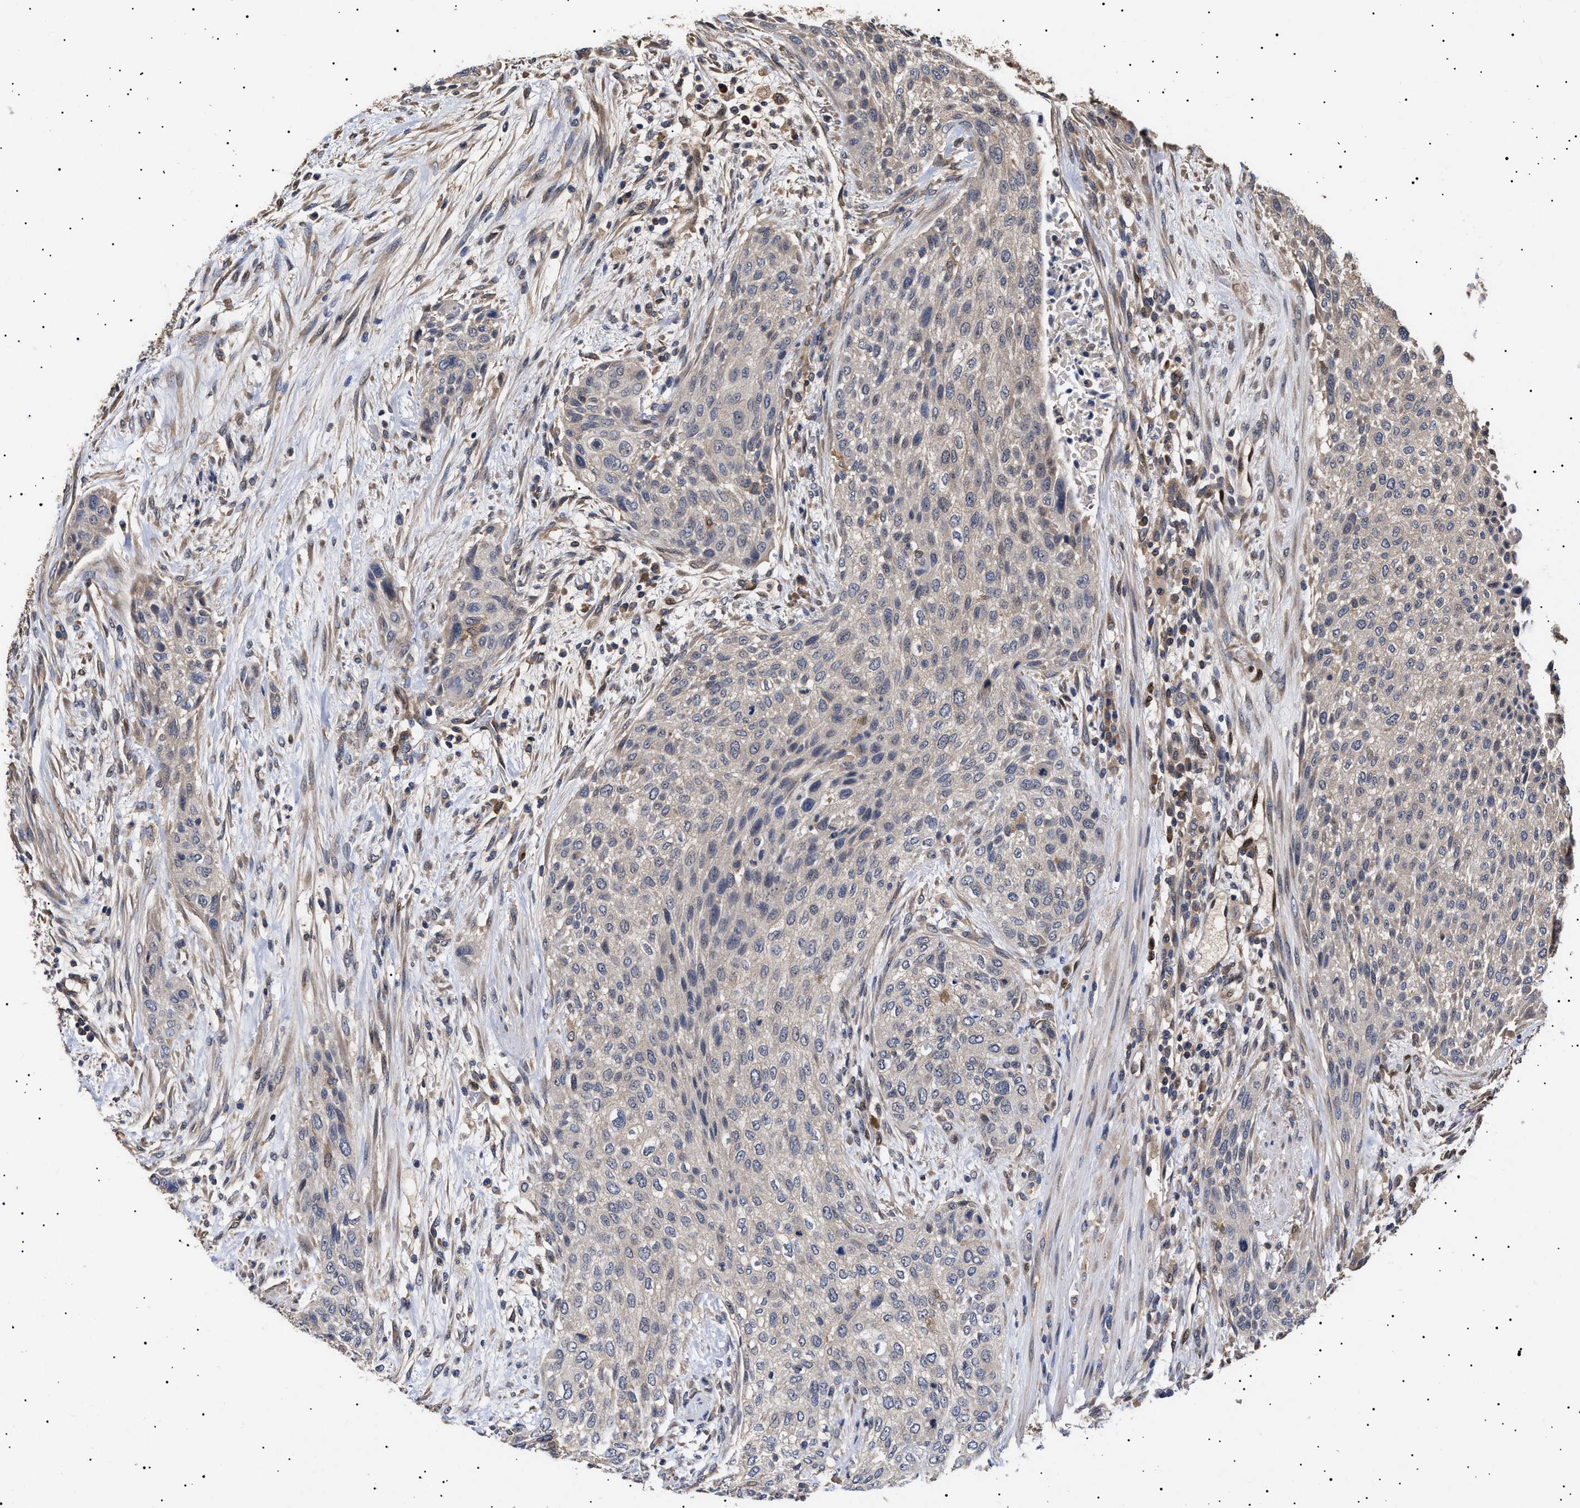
{"staining": {"intensity": "negative", "quantity": "none", "location": "none"}, "tissue": "urothelial cancer", "cell_type": "Tumor cells", "image_type": "cancer", "snomed": [{"axis": "morphology", "description": "Urothelial carcinoma, Low grade"}, {"axis": "morphology", "description": "Urothelial carcinoma, High grade"}, {"axis": "topography", "description": "Urinary bladder"}], "caption": "A histopathology image of human urothelial carcinoma (high-grade) is negative for staining in tumor cells. (DAB immunohistochemistry (IHC) visualized using brightfield microscopy, high magnification).", "gene": "KRBA1", "patient": {"sex": "male", "age": 35}}